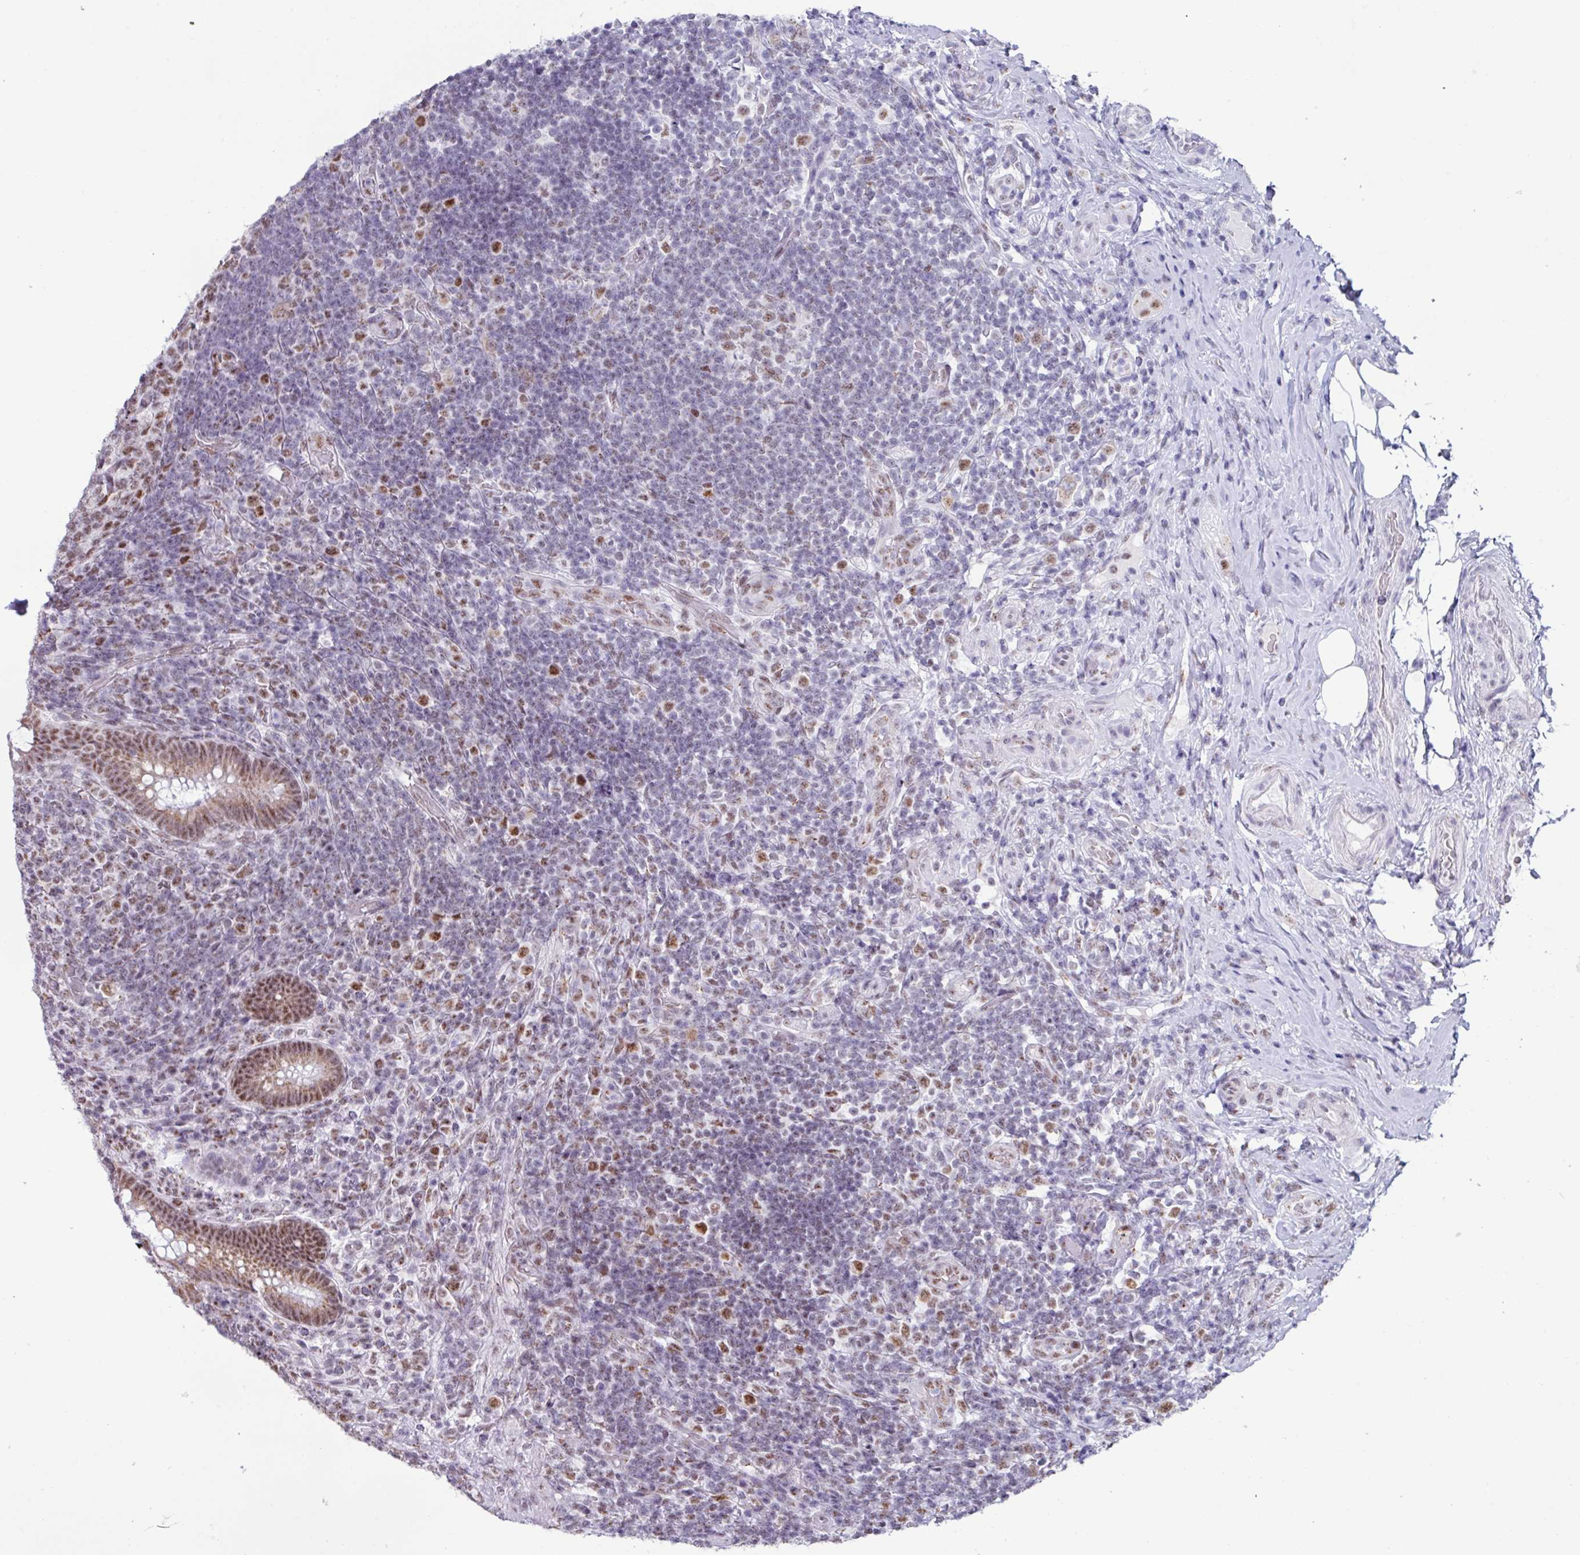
{"staining": {"intensity": "moderate", "quantity": ">75%", "location": "nuclear"}, "tissue": "appendix", "cell_type": "Glandular cells", "image_type": "normal", "snomed": [{"axis": "morphology", "description": "Normal tissue, NOS"}, {"axis": "topography", "description": "Appendix"}], "caption": "Protein staining reveals moderate nuclear positivity in approximately >75% of glandular cells in normal appendix.", "gene": "PUF60", "patient": {"sex": "female", "age": 43}}